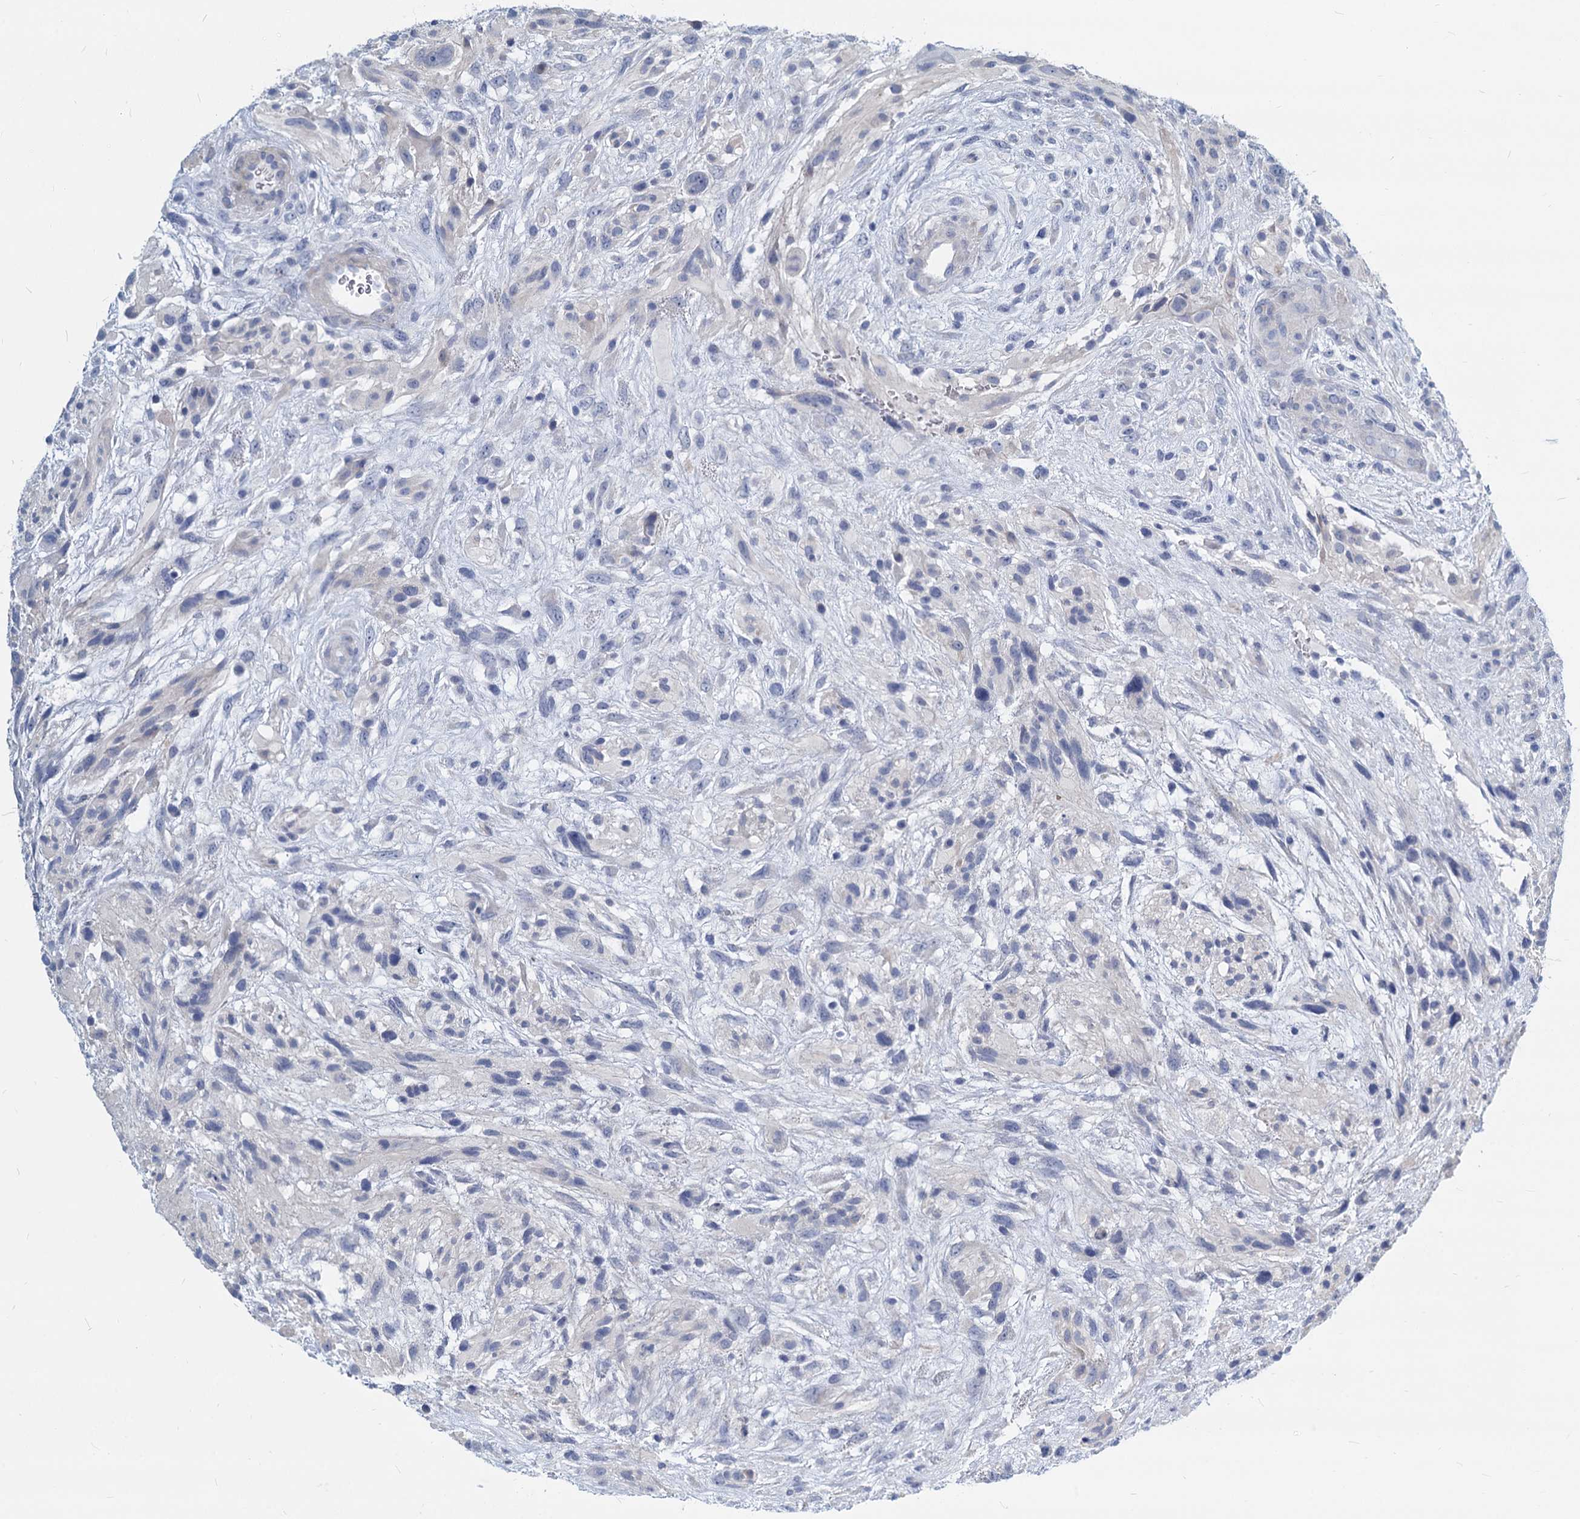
{"staining": {"intensity": "negative", "quantity": "none", "location": "none"}, "tissue": "glioma", "cell_type": "Tumor cells", "image_type": "cancer", "snomed": [{"axis": "morphology", "description": "Glioma, malignant, High grade"}, {"axis": "topography", "description": "Brain"}], "caption": "Immunohistochemistry image of human glioma stained for a protein (brown), which demonstrates no expression in tumor cells.", "gene": "GSTM3", "patient": {"sex": "male", "age": 61}}